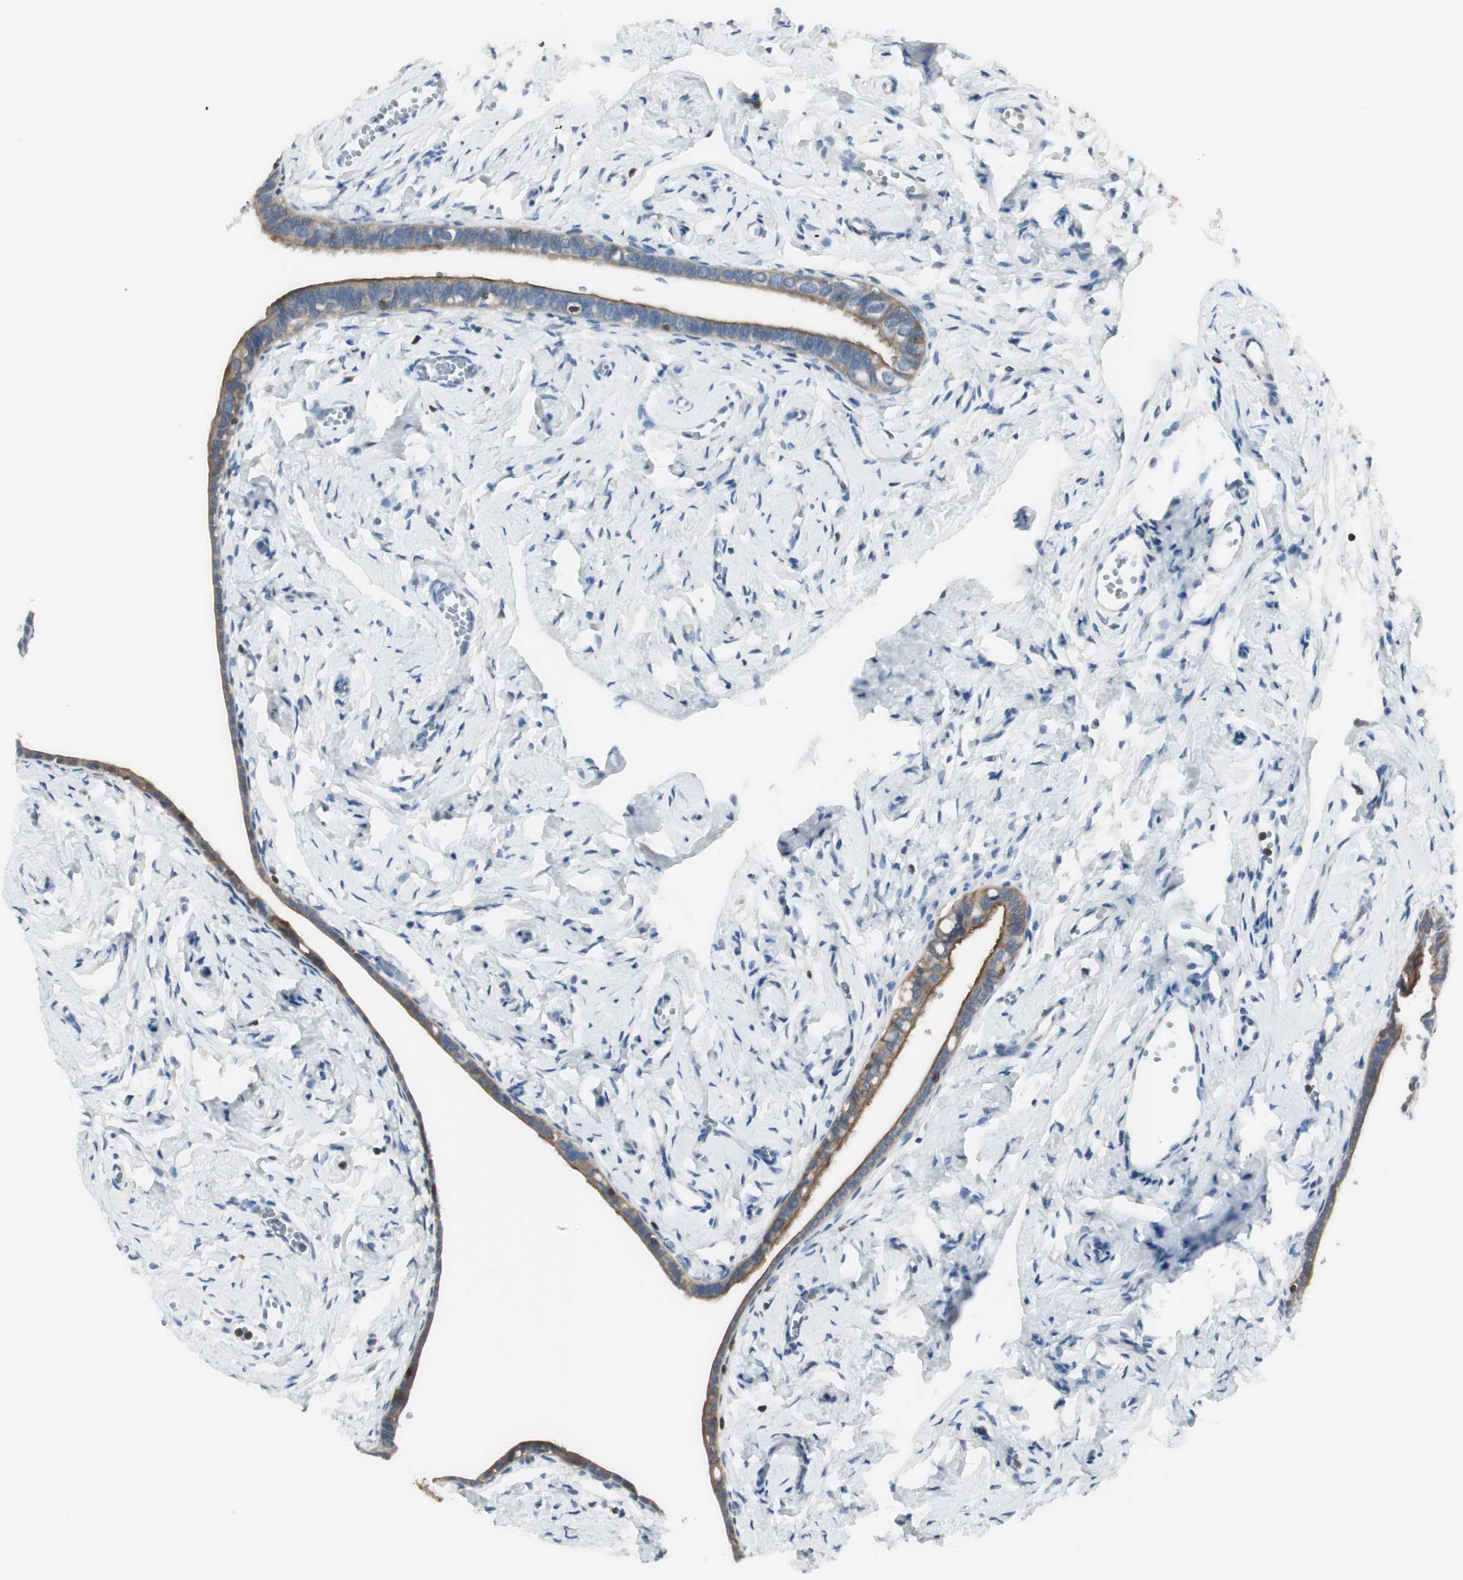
{"staining": {"intensity": "strong", "quantity": ">75%", "location": "cytoplasmic/membranous"}, "tissue": "fallopian tube", "cell_type": "Glandular cells", "image_type": "normal", "snomed": [{"axis": "morphology", "description": "Normal tissue, NOS"}, {"axis": "topography", "description": "Fallopian tube"}], "caption": "Strong cytoplasmic/membranous staining is appreciated in about >75% of glandular cells in benign fallopian tube.", "gene": "SLC9A3R1", "patient": {"sex": "female", "age": 71}}